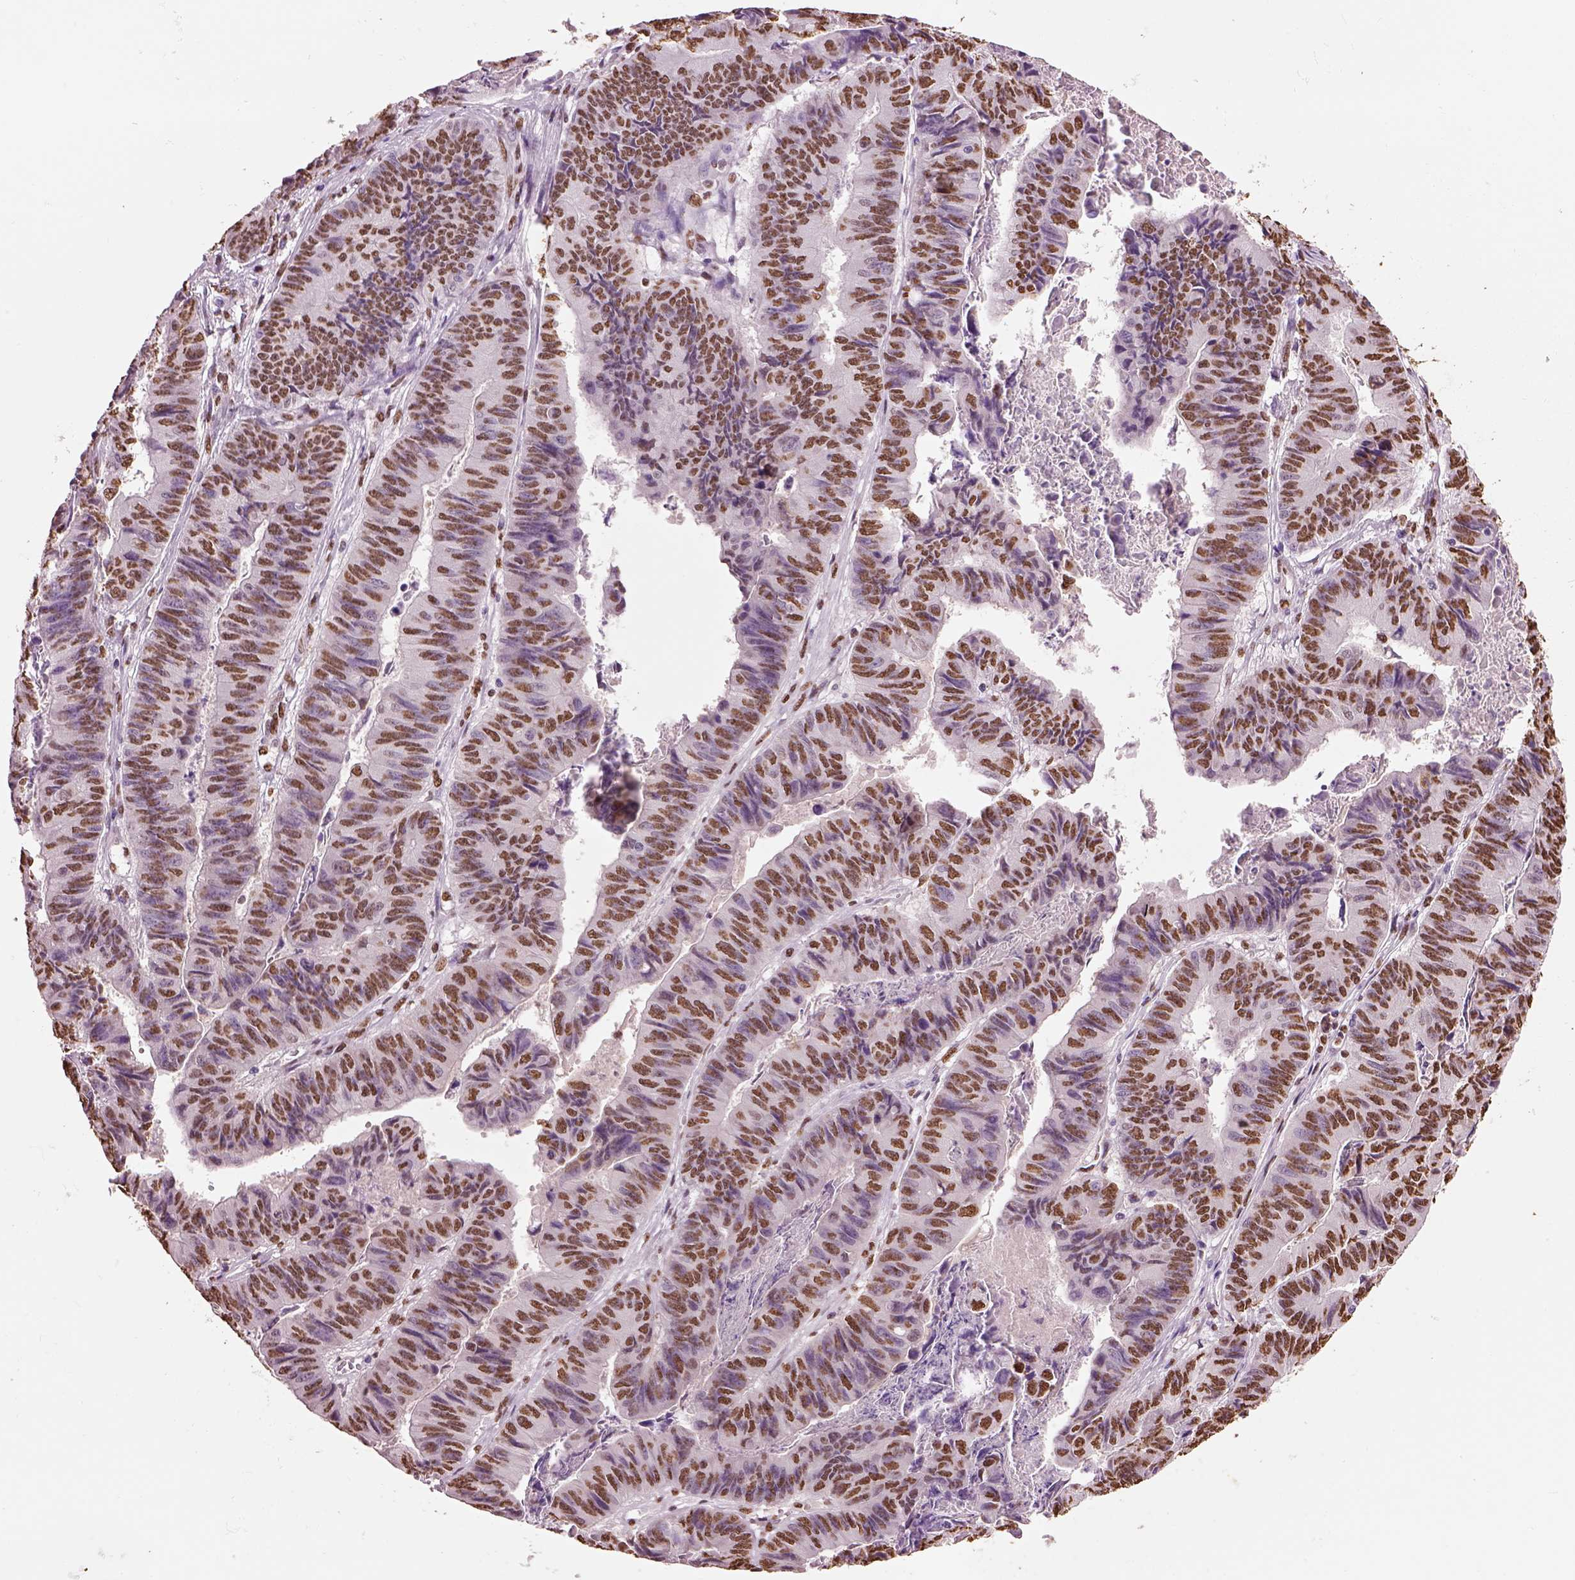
{"staining": {"intensity": "moderate", "quantity": "25%-75%", "location": "nuclear"}, "tissue": "stomach cancer", "cell_type": "Tumor cells", "image_type": "cancer", "snomed": [{"axis": "morphology", "description": "Adenocarcinoma, NOS"}, {"axis": "topography", "description": "Stomach, lower"}], "caption": "High-power microscopy captured an IHC micrograph of stomach cancer (adenocarcinoma), revealing moderate nuclear staining in approximately 25%-75% of tumor cells.", "gene": "DDX3X", "patient": {"sex": "male", "age": 77}}